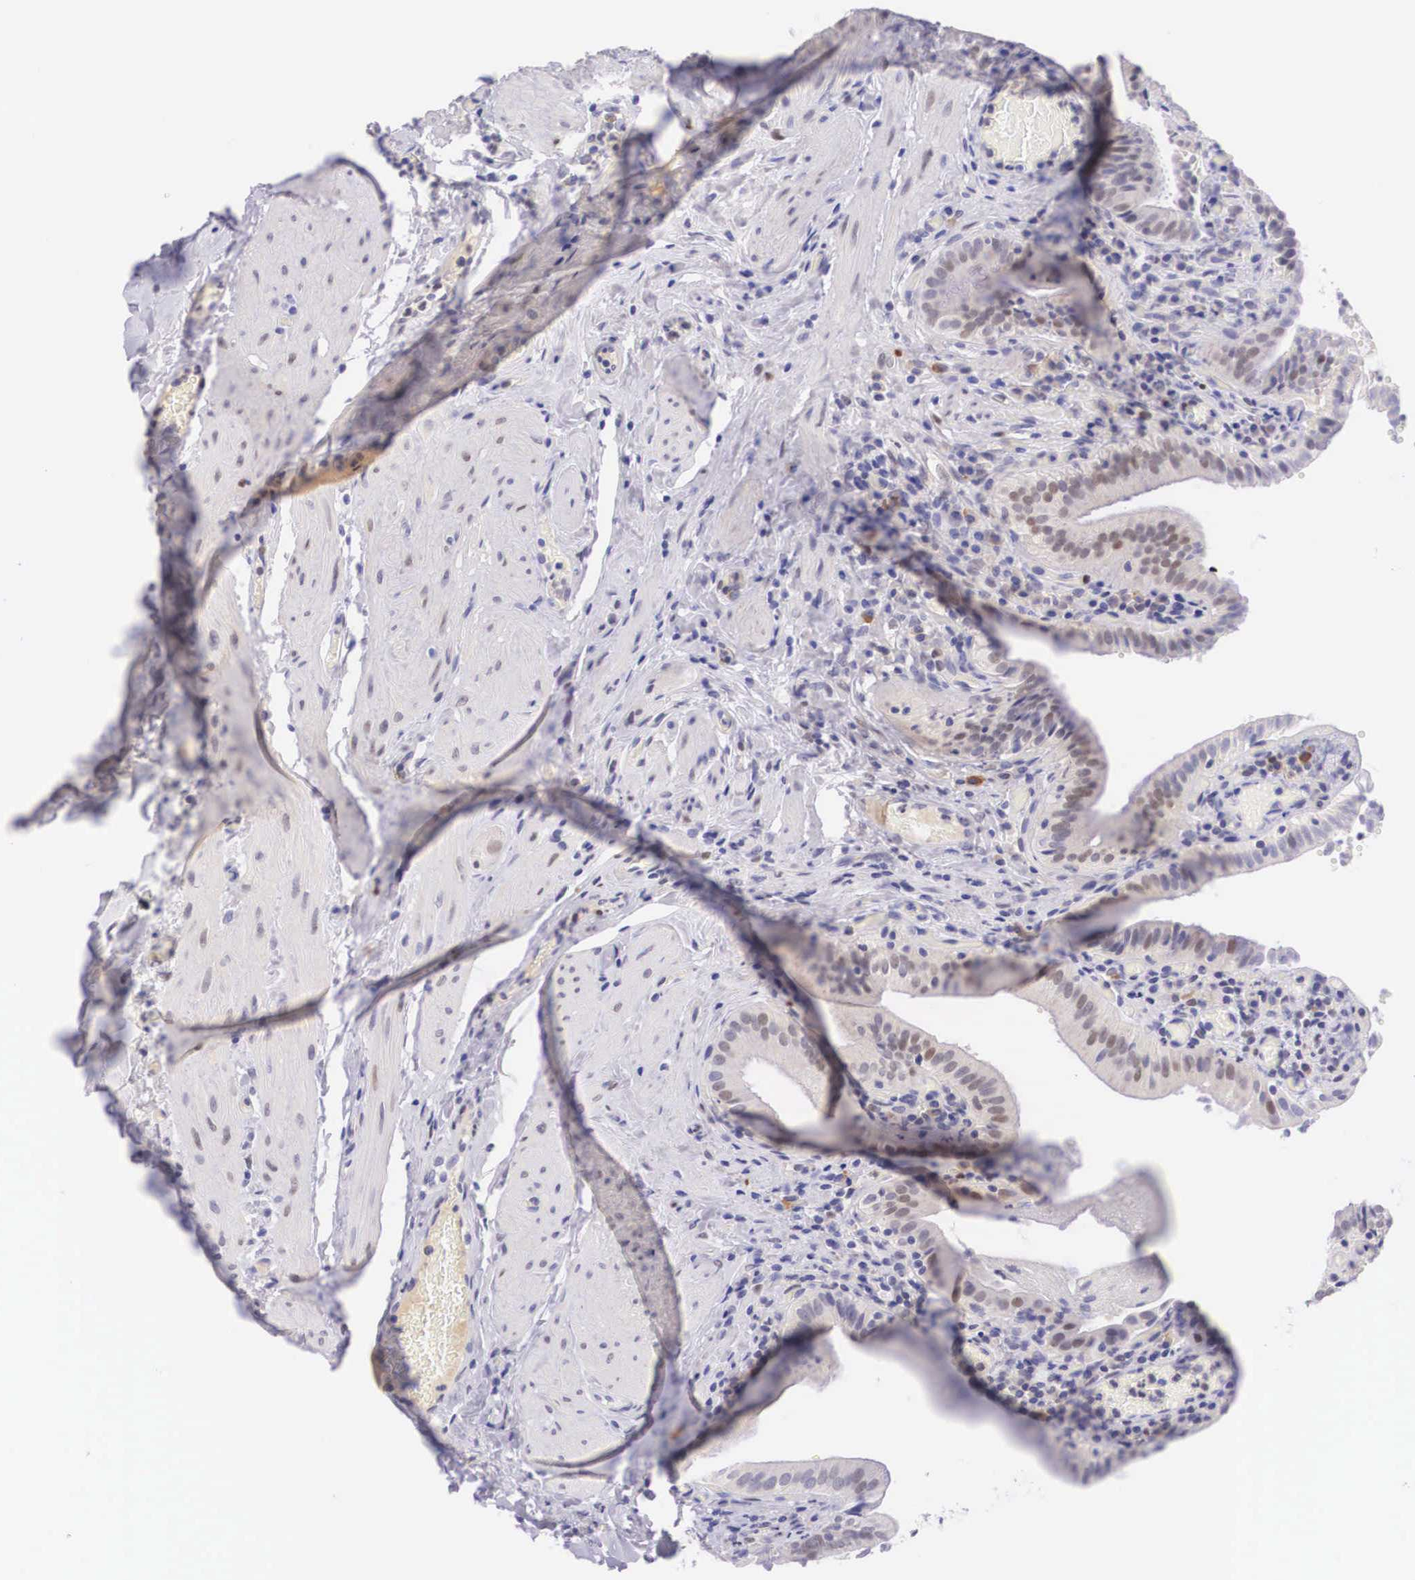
{"staining": {"intensity": "weak", "quantity": "25%-75%", "location": "nuclear"}, "tissue": "gallbladder", "cell_type": "Glandular cells", "image_type": "normal", "snomed": [{"axis": "morphology", "description": "Normal tissue, NOS"}, {"axis": "topography", "description": "Gallbladder"}], "caption": "High-power microscopy captured an immunohistochemistry (IHC) histopathology image of unremarkable gallbladder, revealing weak nuclear staining in approximately 25%-75% of glandular cells.", "gene": "BCL6", "patient": {"sex": "female", "age": 76}}